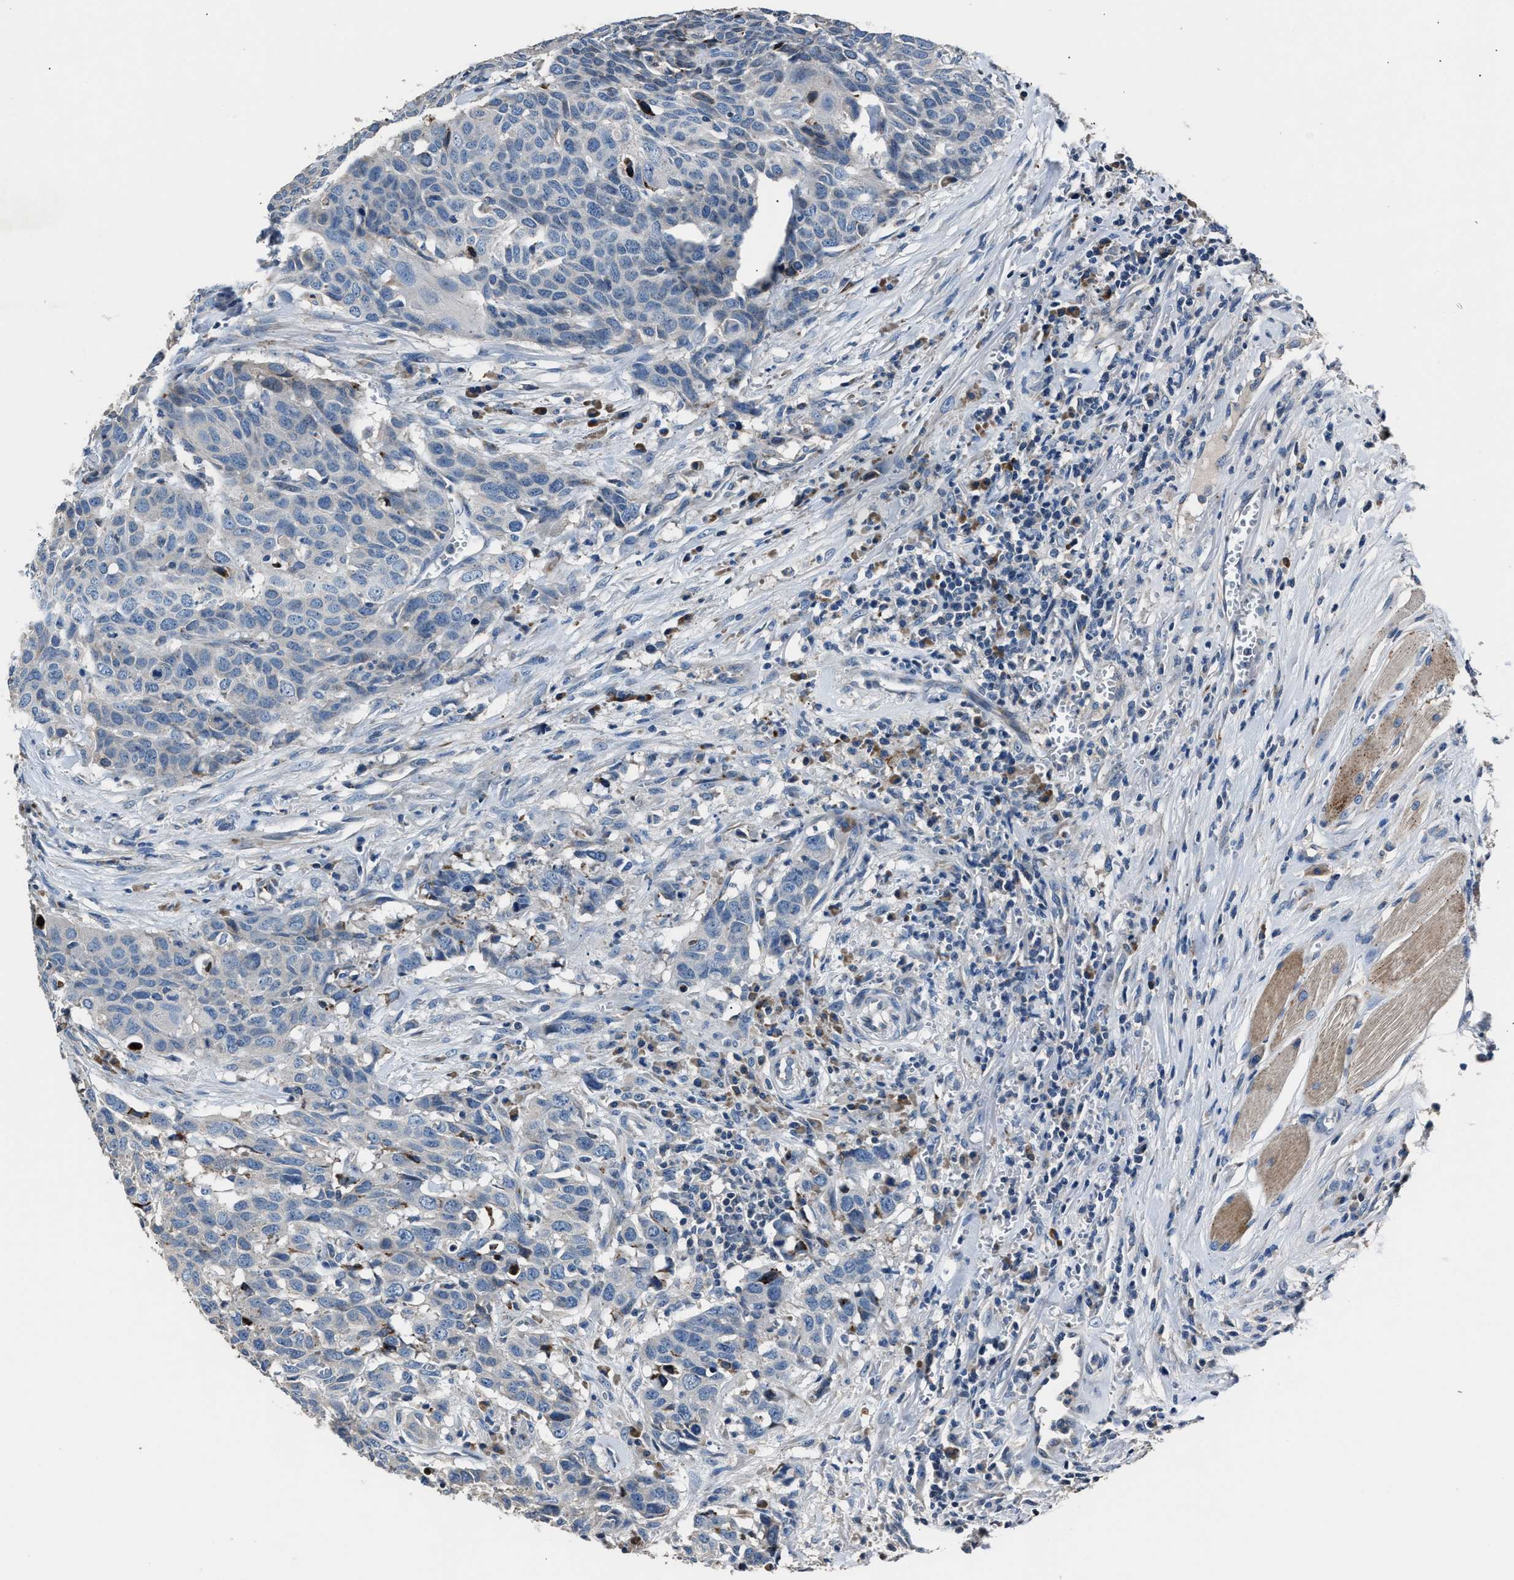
{"staining": {"intensity": "negative", "quantity": "none", "location": "none"}, "tissue": "head and neck cancer", "cell_type": "Tumor cells", "image_type": "cancer", "snomed": [{"axis": "morphology", "description": "Squamous cell carcinoma, NOS"}, {"axis": "topography", "description": "Head-Neck"}], "caption": "The histopathology image exhibits no staining of tumor cells in head and neck cancer (squamous cell carcinoma). (Stains: DAB immunohistochemistry (IHC) with hematoxylin counter stain, Microscopy: brightfield microscopy at high magnification).", "gene": "DNAJC24", "patient": {"sex": "male", "age": 66}}